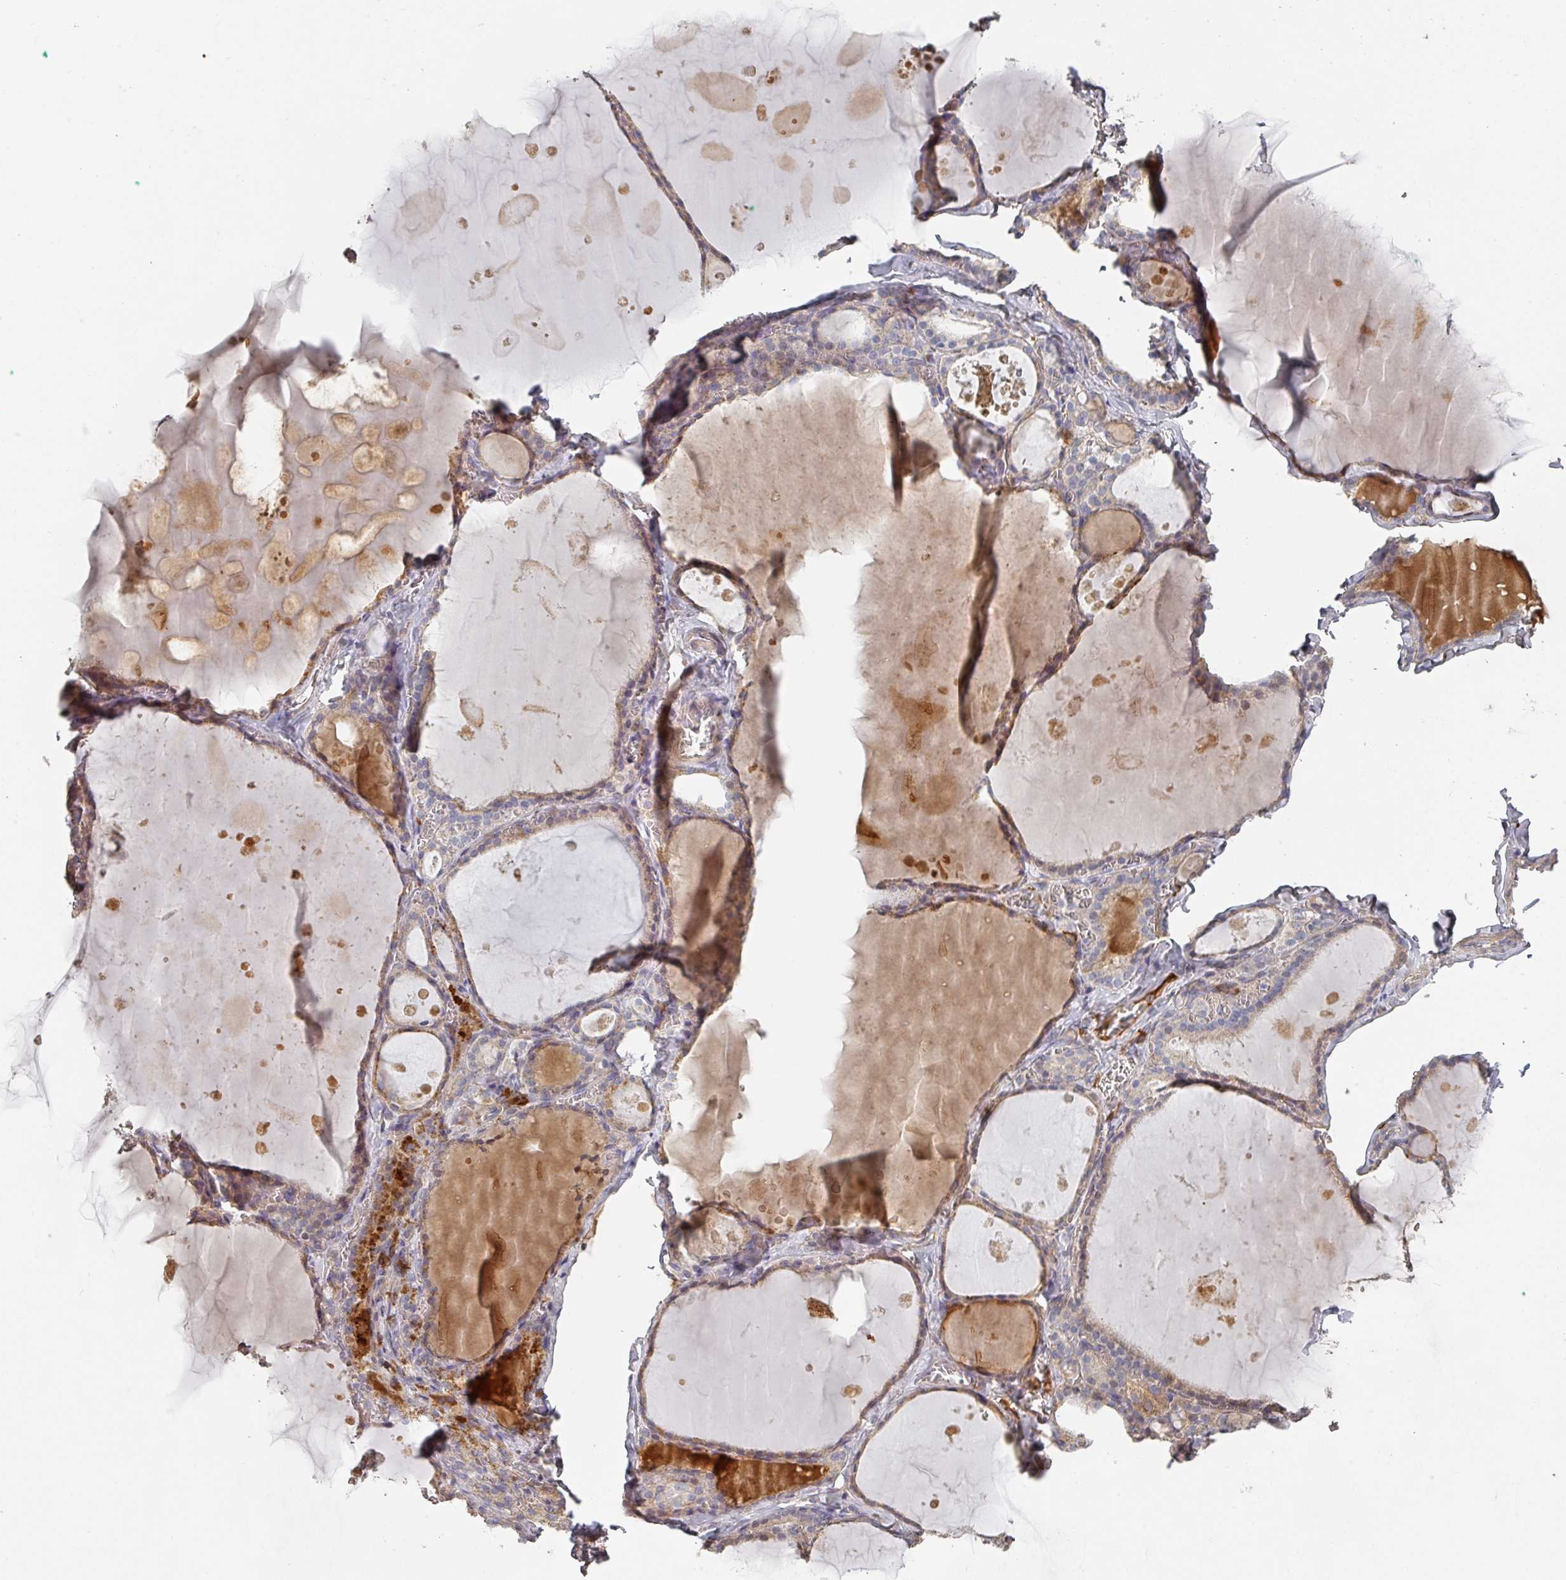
{"staining": {"intensity": "weak", "quantity": "25%-75%", "location": "cytoplasmic/membranous"}, "tissue": "thyroid gland", "cell_type": "Glandular cells", "image_type": "normal", "snomed": [{"axis": "morphology", "description": "Normal tissue, NOS"}, {"axis": "topography", "description": "Thyroid gland"}], "caption": "An immunohistochemistry (IHC) image of unremarkable tissue is shown. Protein staining in brown labels weak cytoplasmic/membranous positivity in thyroid gland within glandular cells.", "gene": "ENSG00000249773", "patient": {"sex": "male", "age": 56}}